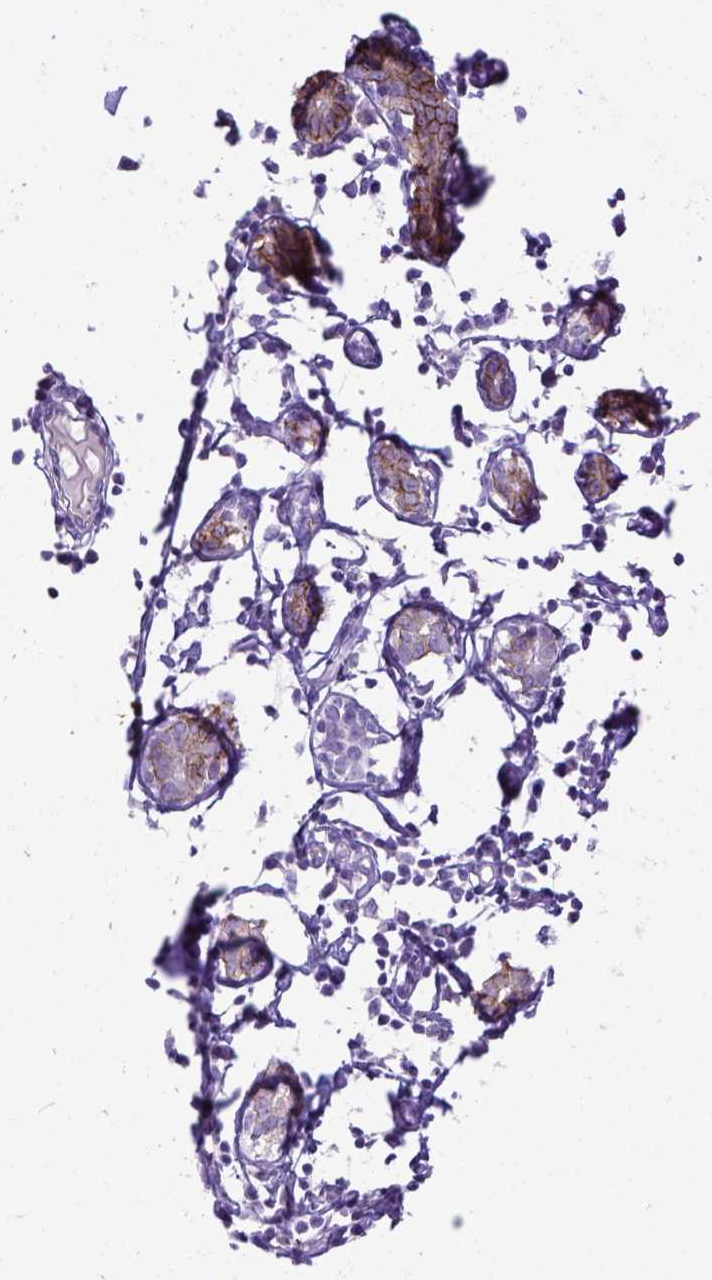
{"staining": {"intensity": "negative", "quantity": "none", "location": "none"}, "tissue": "breast", "cell_type": "Adipocytes", "image_type": "normal", "snomed": [{"axis": "morphology", "description": "Normal tissue, NOS"}, {"axis": "topography", "description": "Breast"}], "caption": "IHC histopathology image of benign breast stained for a protein (brown), which shows no expression in adipocytes. Nuclei are stained in blue.", "gene": "KIT", "patient": {"sex": "female", "age": 27}}